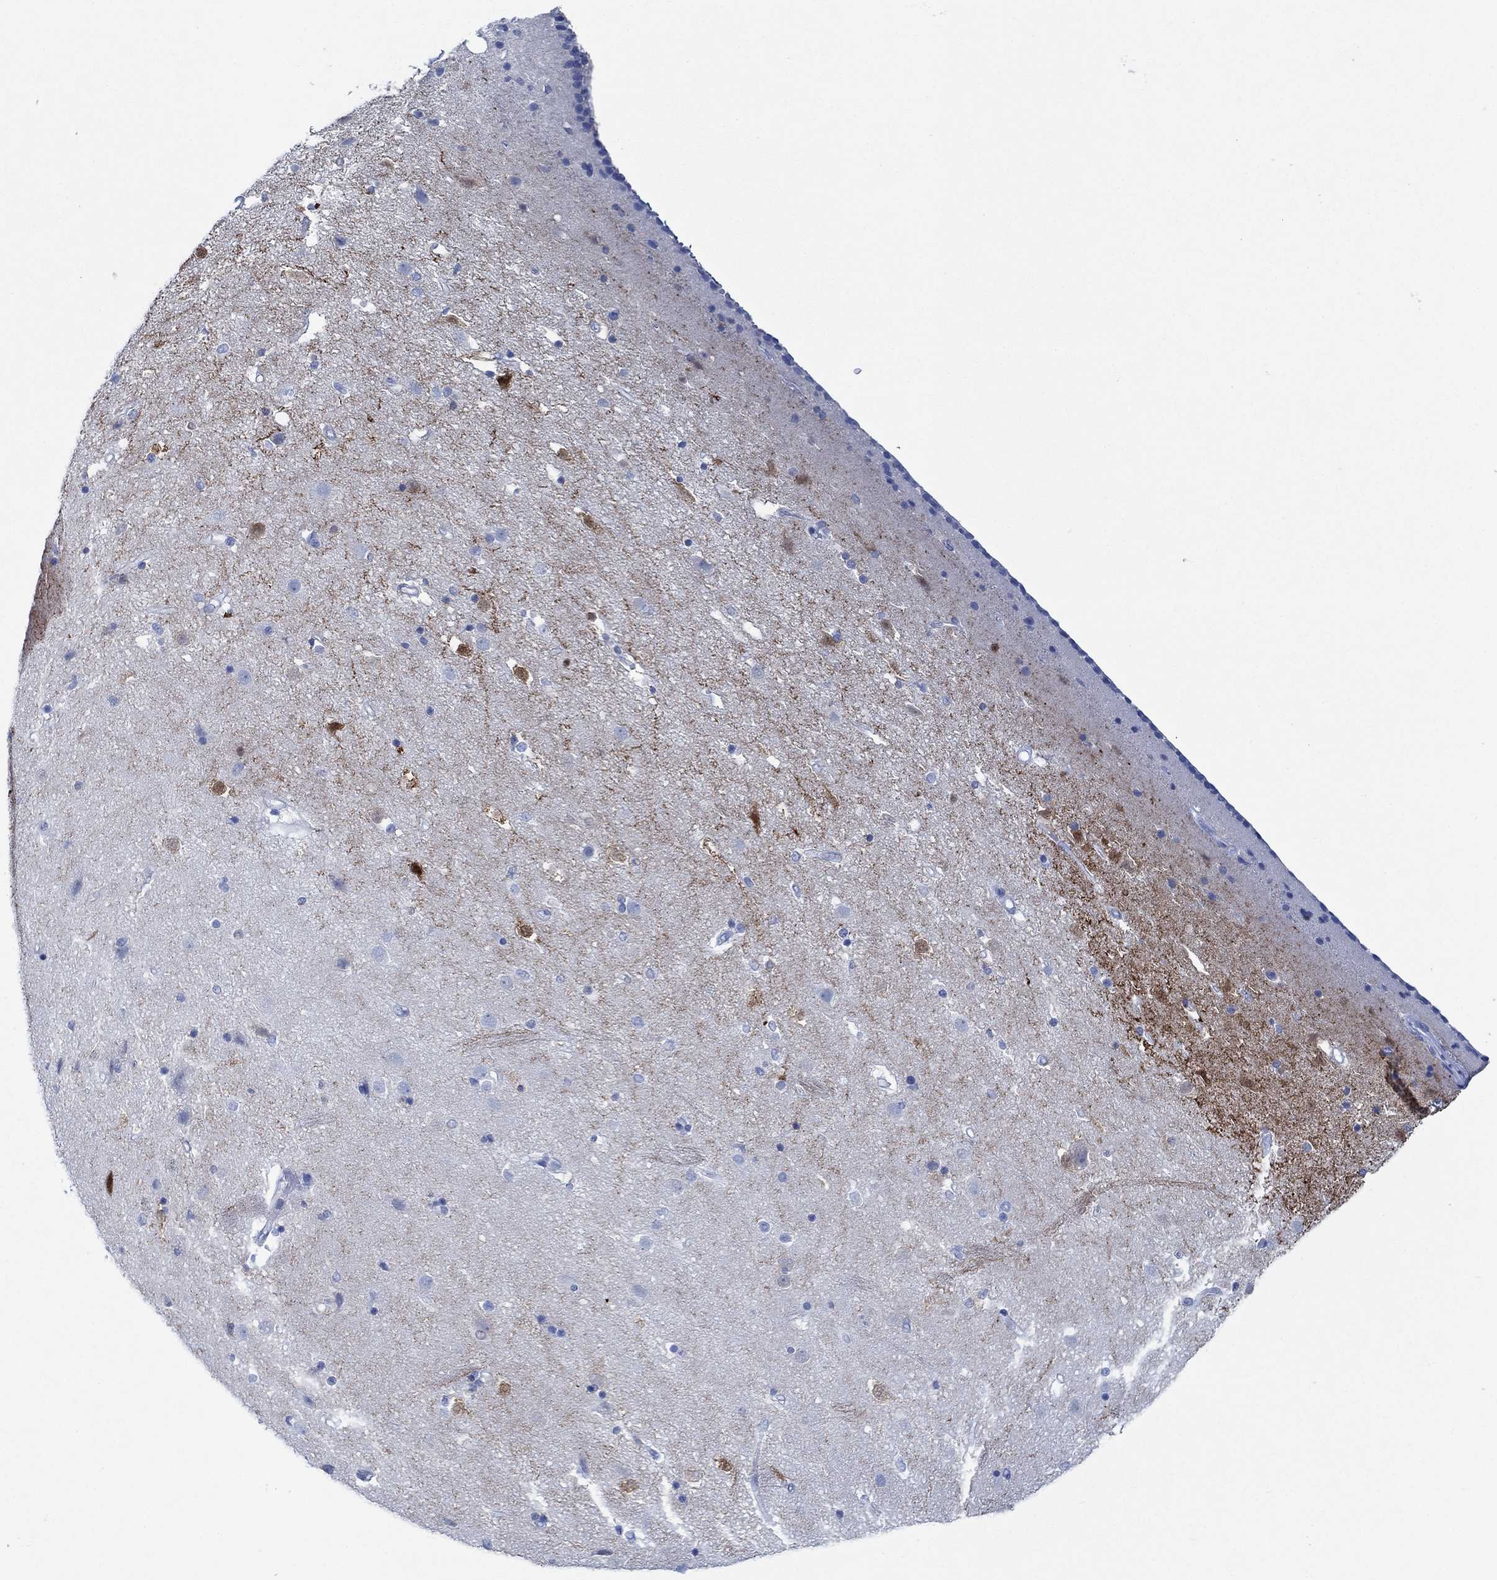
{"staining": {"intensity": "negative", "quantity": "none", "location": "none"}, "tissue": "caudate", "cell_type": "Glial cells", "image_type": "normal", "snomed": [{"axis": "morphology", "description": "Normal tissue, NOS"}, {"axis": "topography", "description": "Lateral ventricle wall"}], "caption": "A photomicrograph of caudate stained for a protein displays no brown staining in glial cells. (IHC, brightfield microscopy, high magnification).", "gene": "ZNF671", "patient": {"sex": "female", "age": 71}}